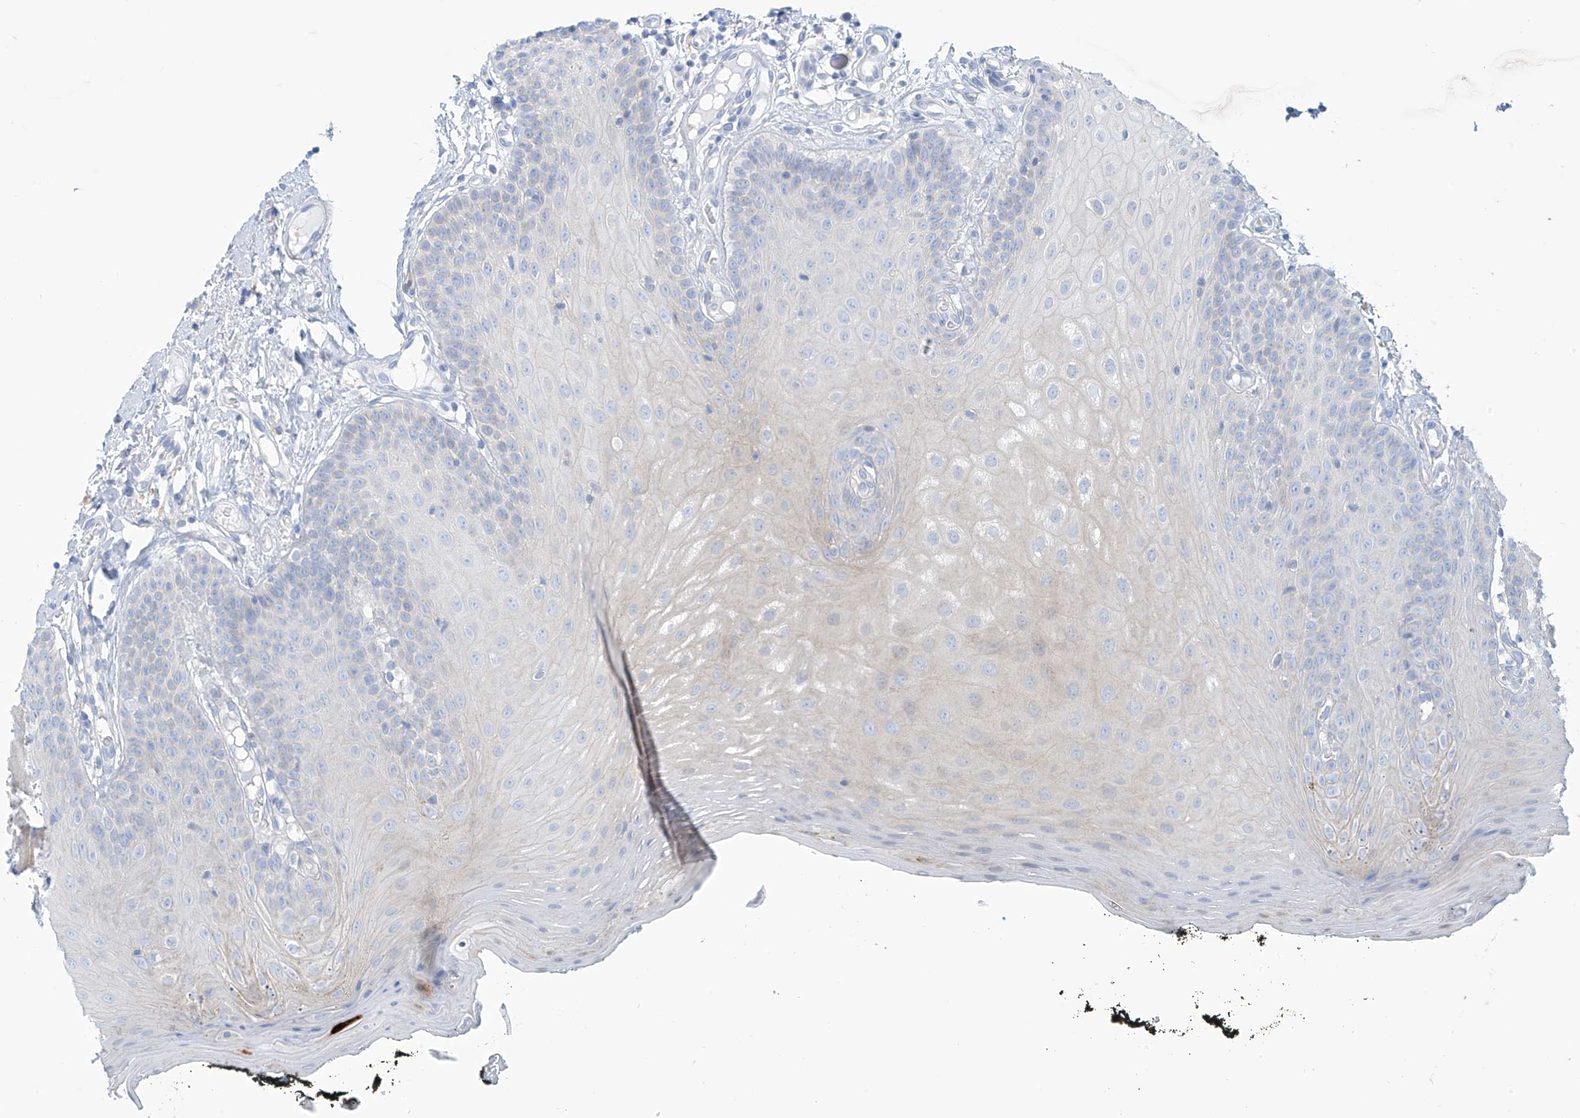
{"staining": {"intensity": "negative", "quantity": "none", "location": "none"}, "tissue": "oral mucosa", "cell_type": "Squamous epithelial cells", "image_type": "normal", "snomed": [{"axis": "morphology", "description": "Normal tissue, NOS"}, {"axis": "topography", "description": "Oral tissue"}], "caption": "IHC of unremarkable oral mucosa exhibits no expression in squamous epithelial cells.", "gene": "FABP2", "patient": {"sex": "male", "age": 74}}